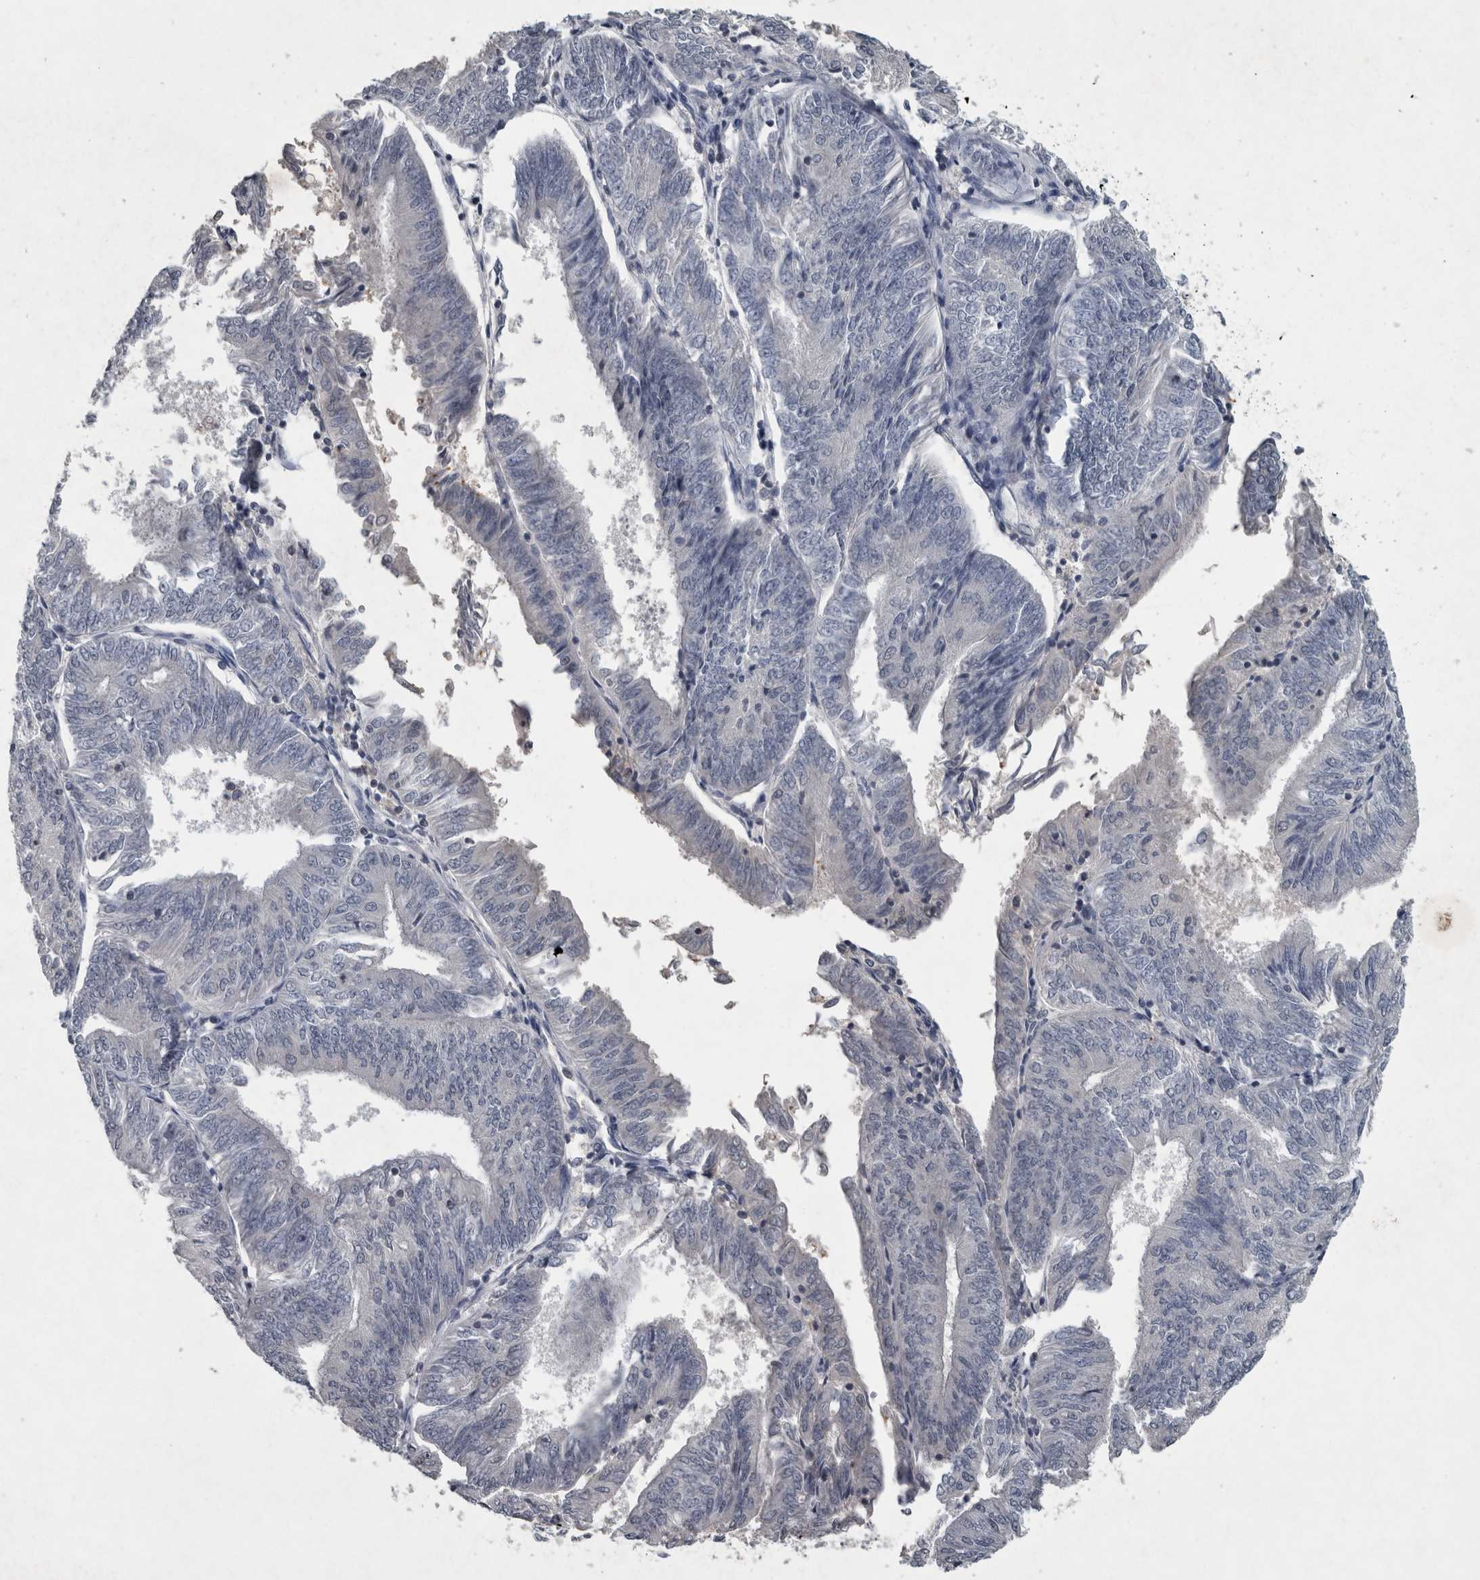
{"staining": {"intensity": "negative", "quantity": "none", "location": "none"}, "tissue": "endometrial cancer", "cell_type": "Tumor cells", "image_type": "cancer", "snomed": [{"axis": "morphology", "description": "Adenocarcinoma, NOS"}, {"axis": "topography", "description": "Endometrium"}], "caption": "Immunohistochemistry (IHC) image of endometrial cancer (adenocarcinoma) stained for a protein (brown), which shows no staining in tumor cells.", "gene": "WNT7A", "patient": {"sex": "female", "age": 58}}